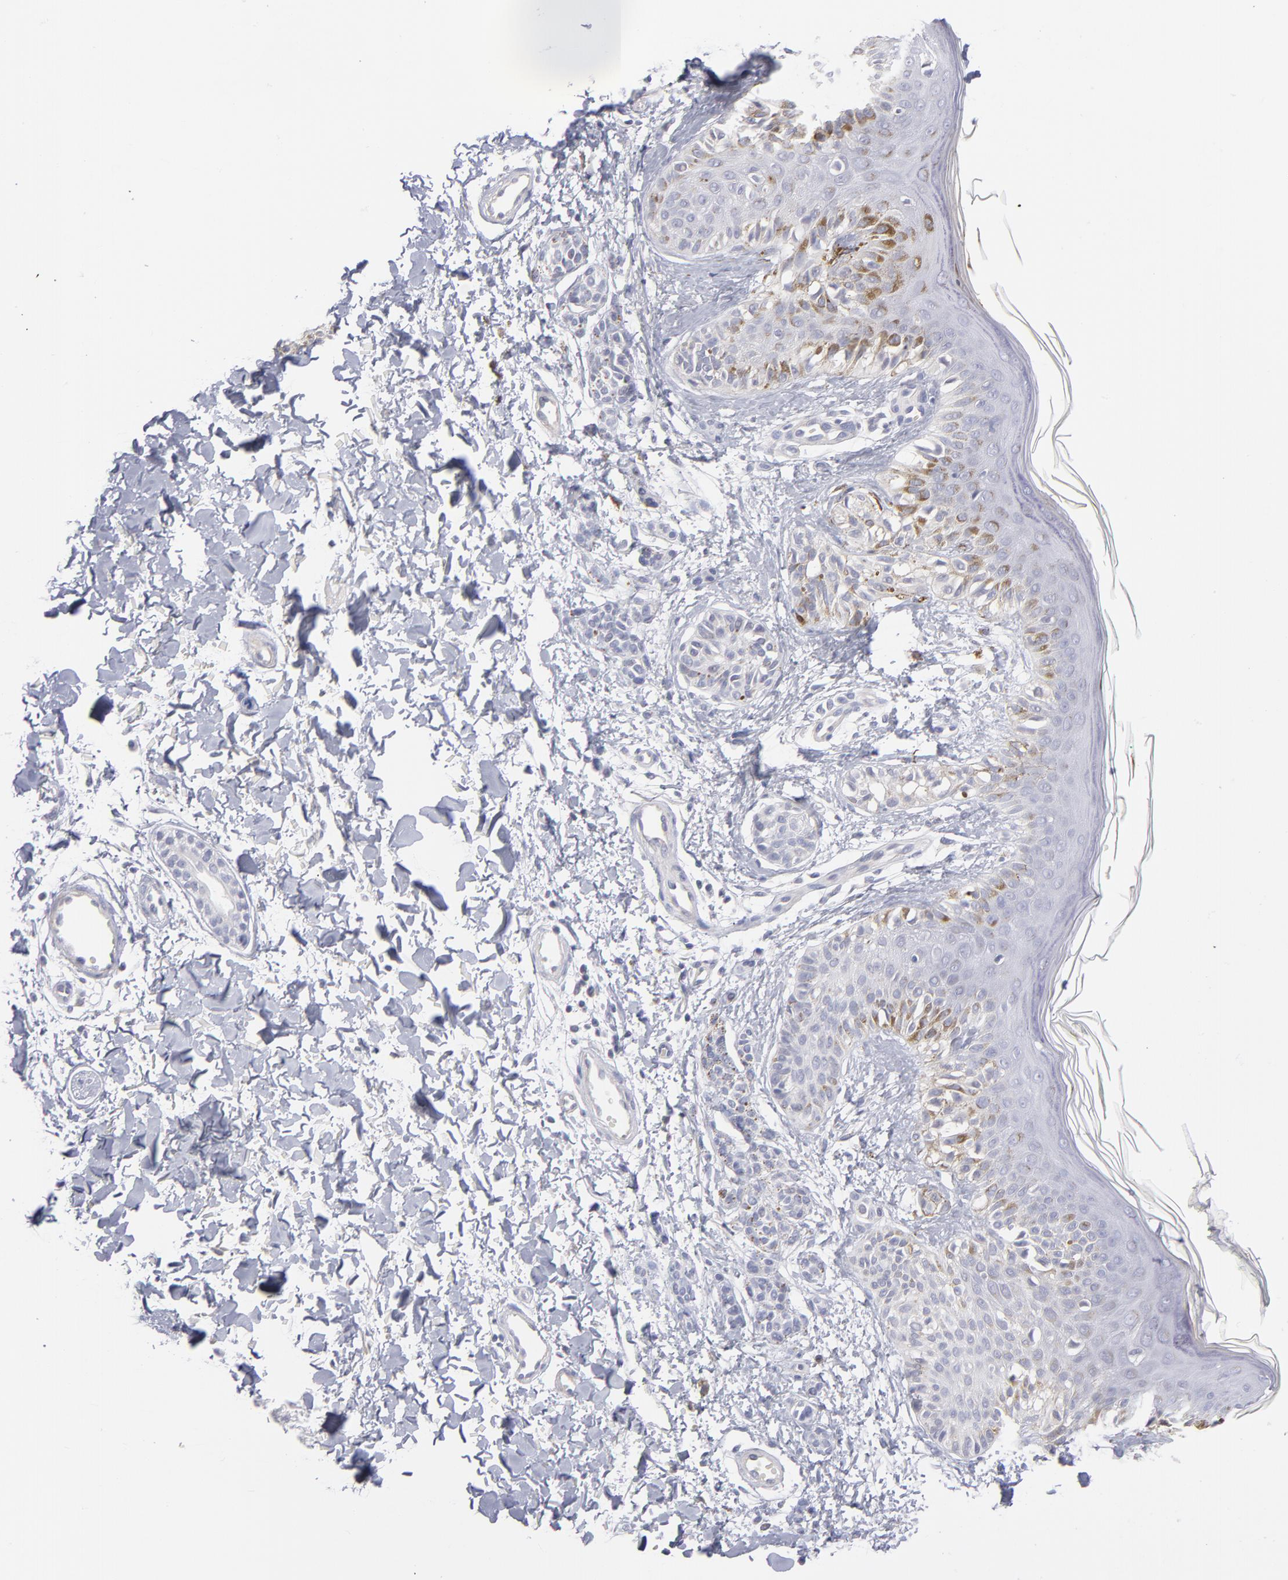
{"staining": {"intensity": "negative", "quantity": "none", "location": "none"}, "tissue": "melanoma", "cell_type": "Tumor cells", "image_type": "cancer", "snomed": [{"axis": "morphology", "description": "Normal tissue, NOS"}, {"axis": "morphology", "description": "Malignant melanoma, NOS"}, {"axis": "topography", "description": "Skin"}], "caption": "DAB (3,3'-diaminobenzidine) immunohistochemical staining of human malignant melanoma shows no significant positivity in tumor cells.", "gene": "MTHFD2", "patient": {"sex": "male", "age": 83}}